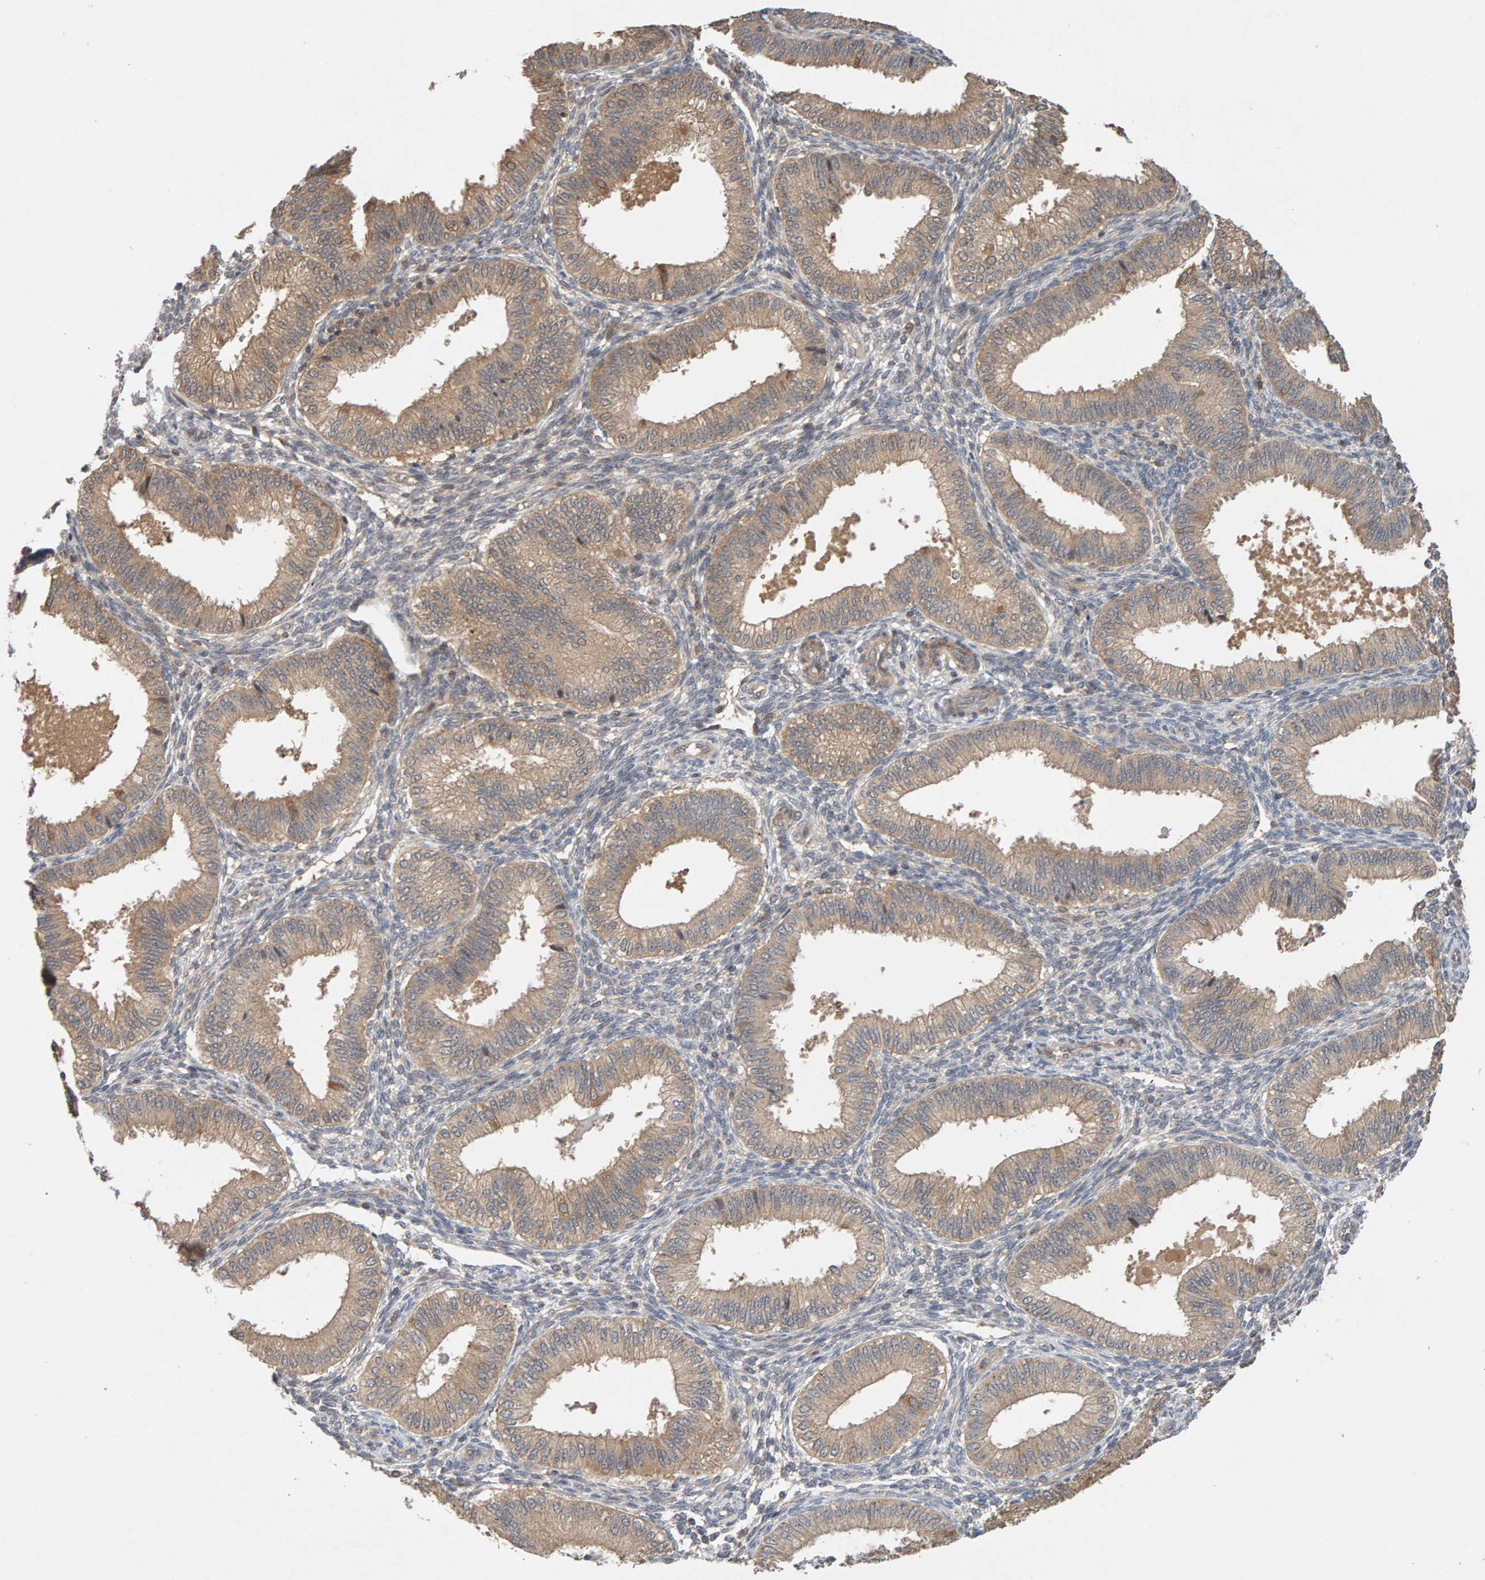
{"staining": {"intensity": "negative", "quantity": "none", "location": "none"}, "tissue": "endometrium", "cell_type": "Cells in endometrial stroma", "image_type": "normal", "snomed": [{"axis": "morphology", "description": "Normal tissue, NOS"}, {"axis": "topography", "description": "Endometrium"}], "caption": "The micrograph exhibits no staining of cells in endometrial stroma in unremarkable endometrium. (Stains: DAB (3,3'-diaminobenzidine) IHC with hematoxylin counter stain, Microscopy: brightfield microscopy at high magnification).", "gene": "DNAJC7", "patient": {"sex": "female", "age": 39}}